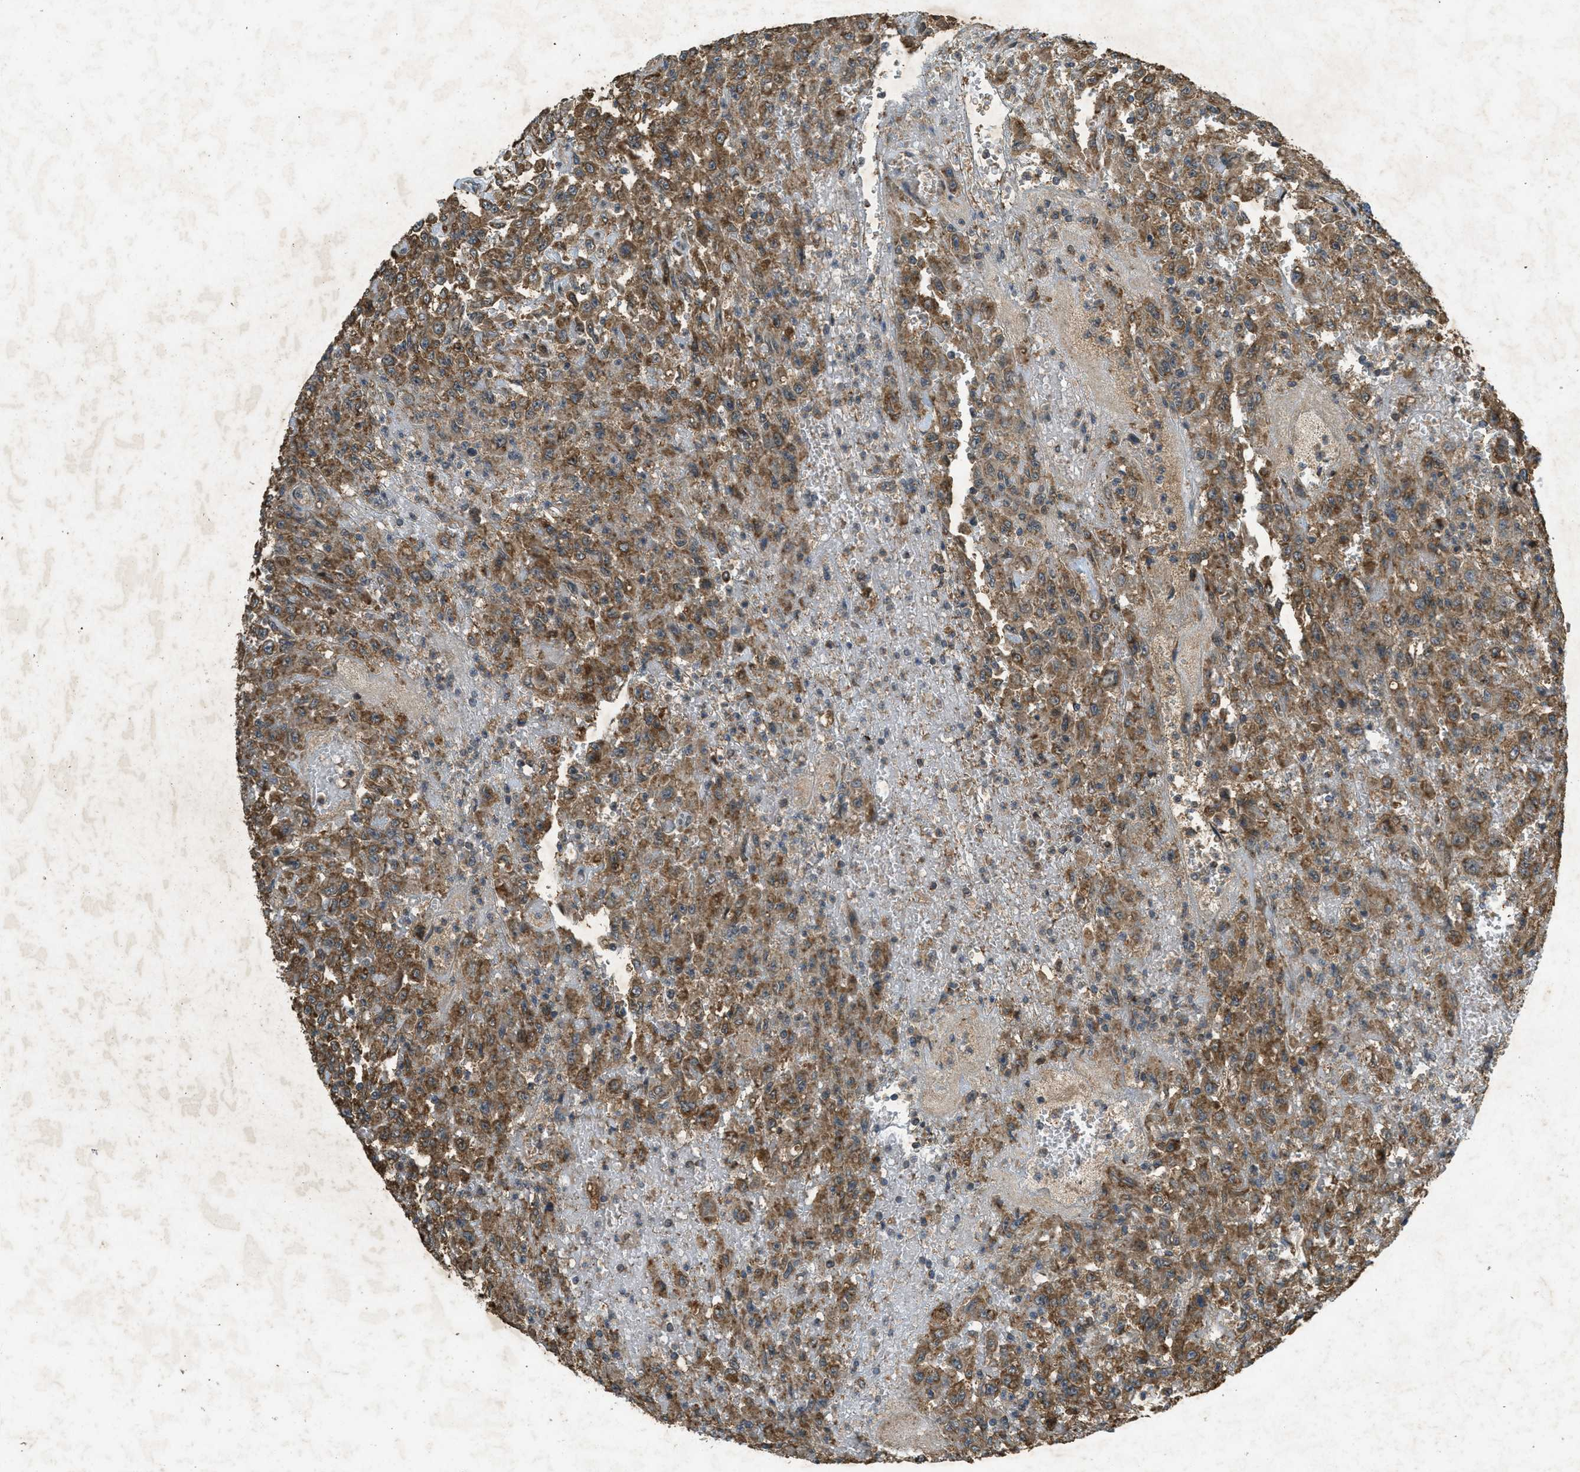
{"staining": {"intensity": "moderate", "quantity": ">75%", "location": "cytoplasmic/membranous"}, "tissue": "urothelial cancer", "cell_type": "Tumor cells", "image_type": "cancer", "snomed": [{"axis": "morphology", "description": "Urothelial carcinoma, High grade"}, {"axis": "topography", "description": "Urinary bladder"}], "caption": "DAB immunohistochemical staining of high-grade urothelial carcinoma demonstrates moderate cytoplasmic/membranous protein expression in about >75% of tumor cells. (DAB (3,3'-diaminobenzidine) IHC, brown staining for protein, blue staining for nuclei).", "gene": "PPP1R15A", "patient": {"sex": "male", "age": 46}}